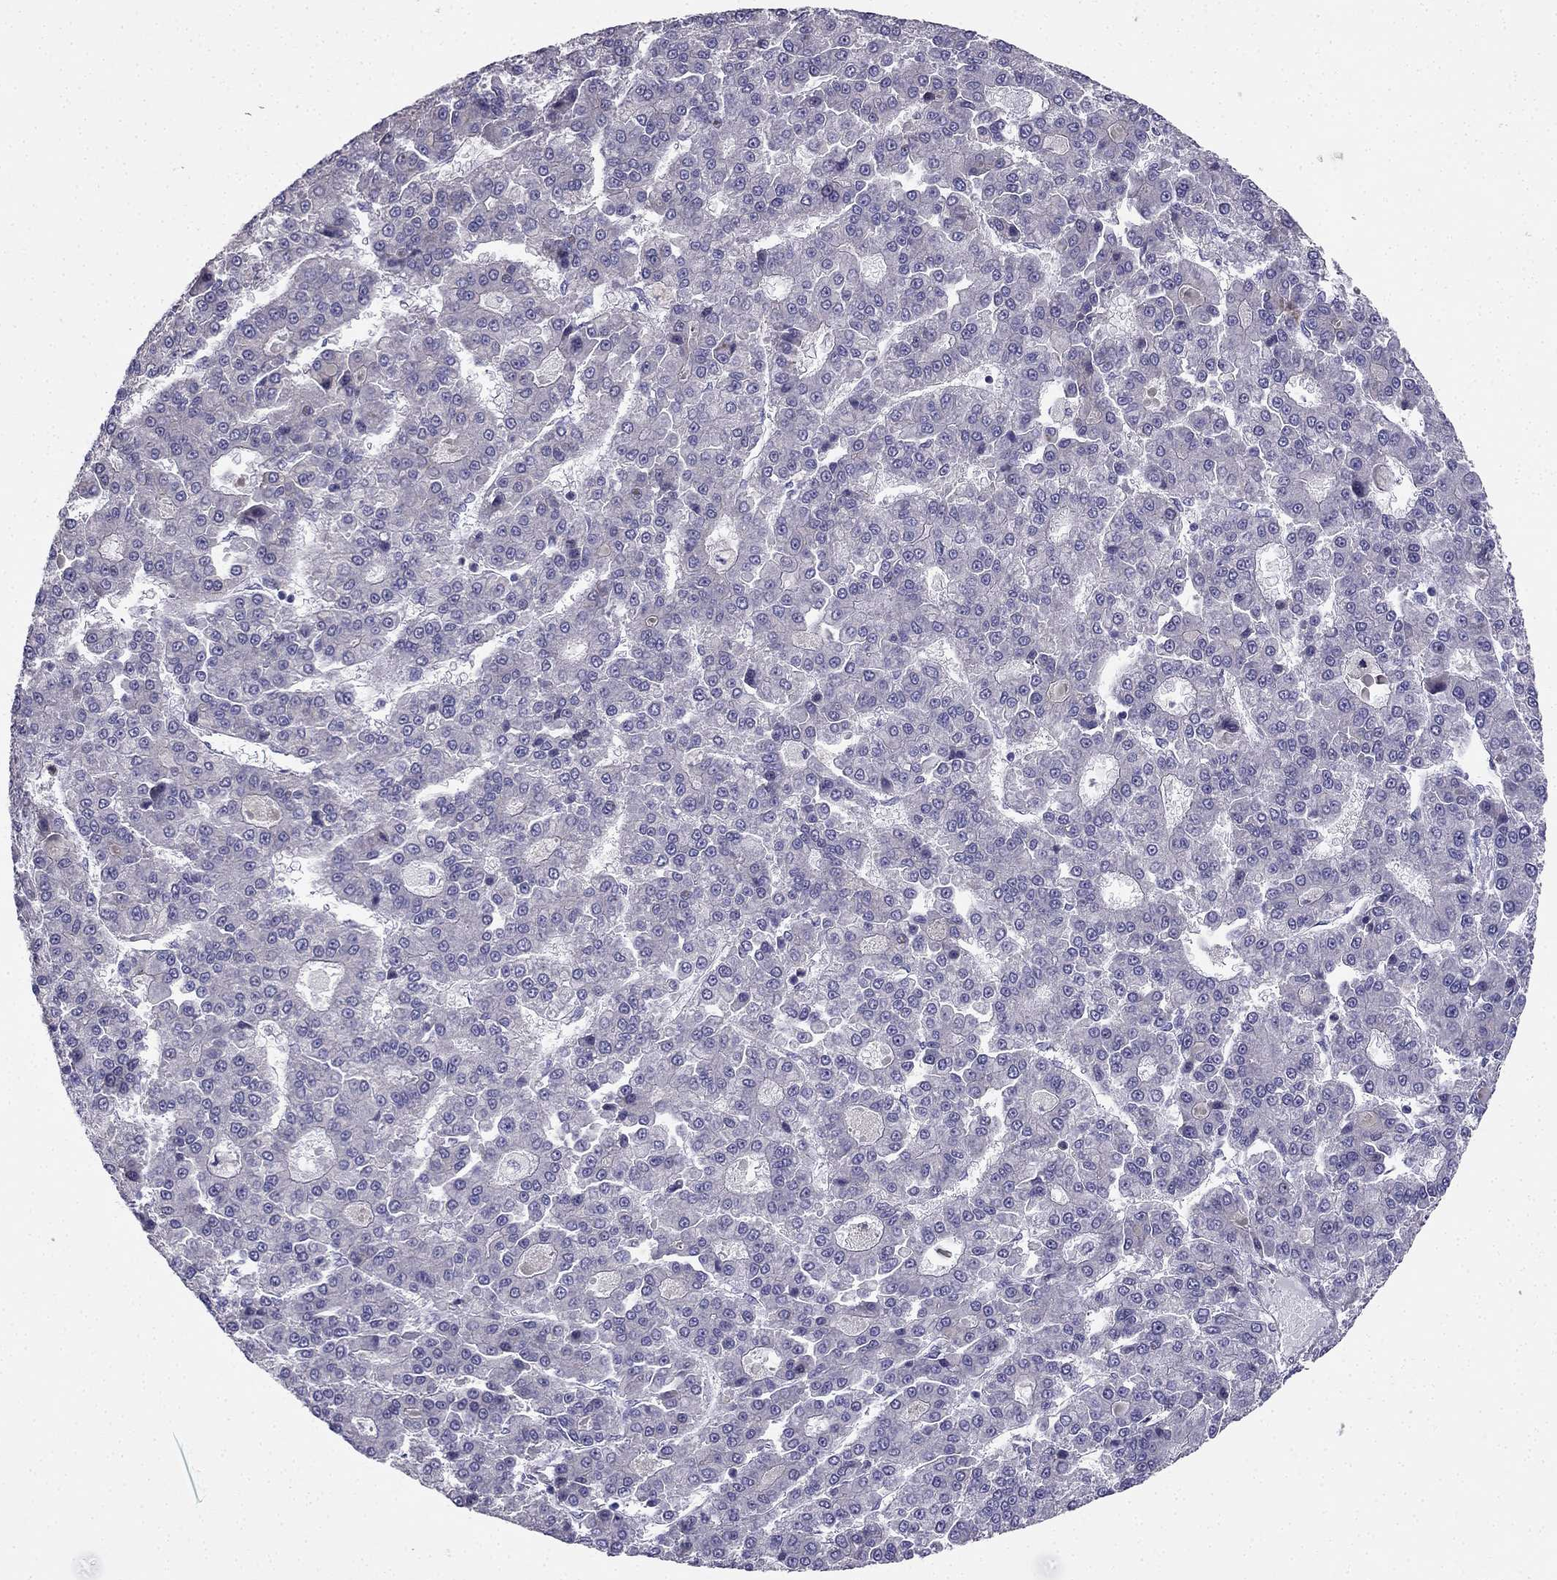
{"staining": {"intensity": "negative", "quantity": "none", "location": "none"}, "tissue": "liver cancer", "cell_type": "Tumor cells", "image_type": "cancer", "snomed": [{"axis": "morphology", "description": "Carcinoma, Hepatocellular, NOS"}, {"axis": "topography", "description": "Liver"}], "caption": "A photomicrograph of human liver hepatocellular carcinoma is negative for staining in tumor cells. Nuclei are stained in blue.", "gene": "ENOX1", "patient": {"sex": "male", "age": 70}}